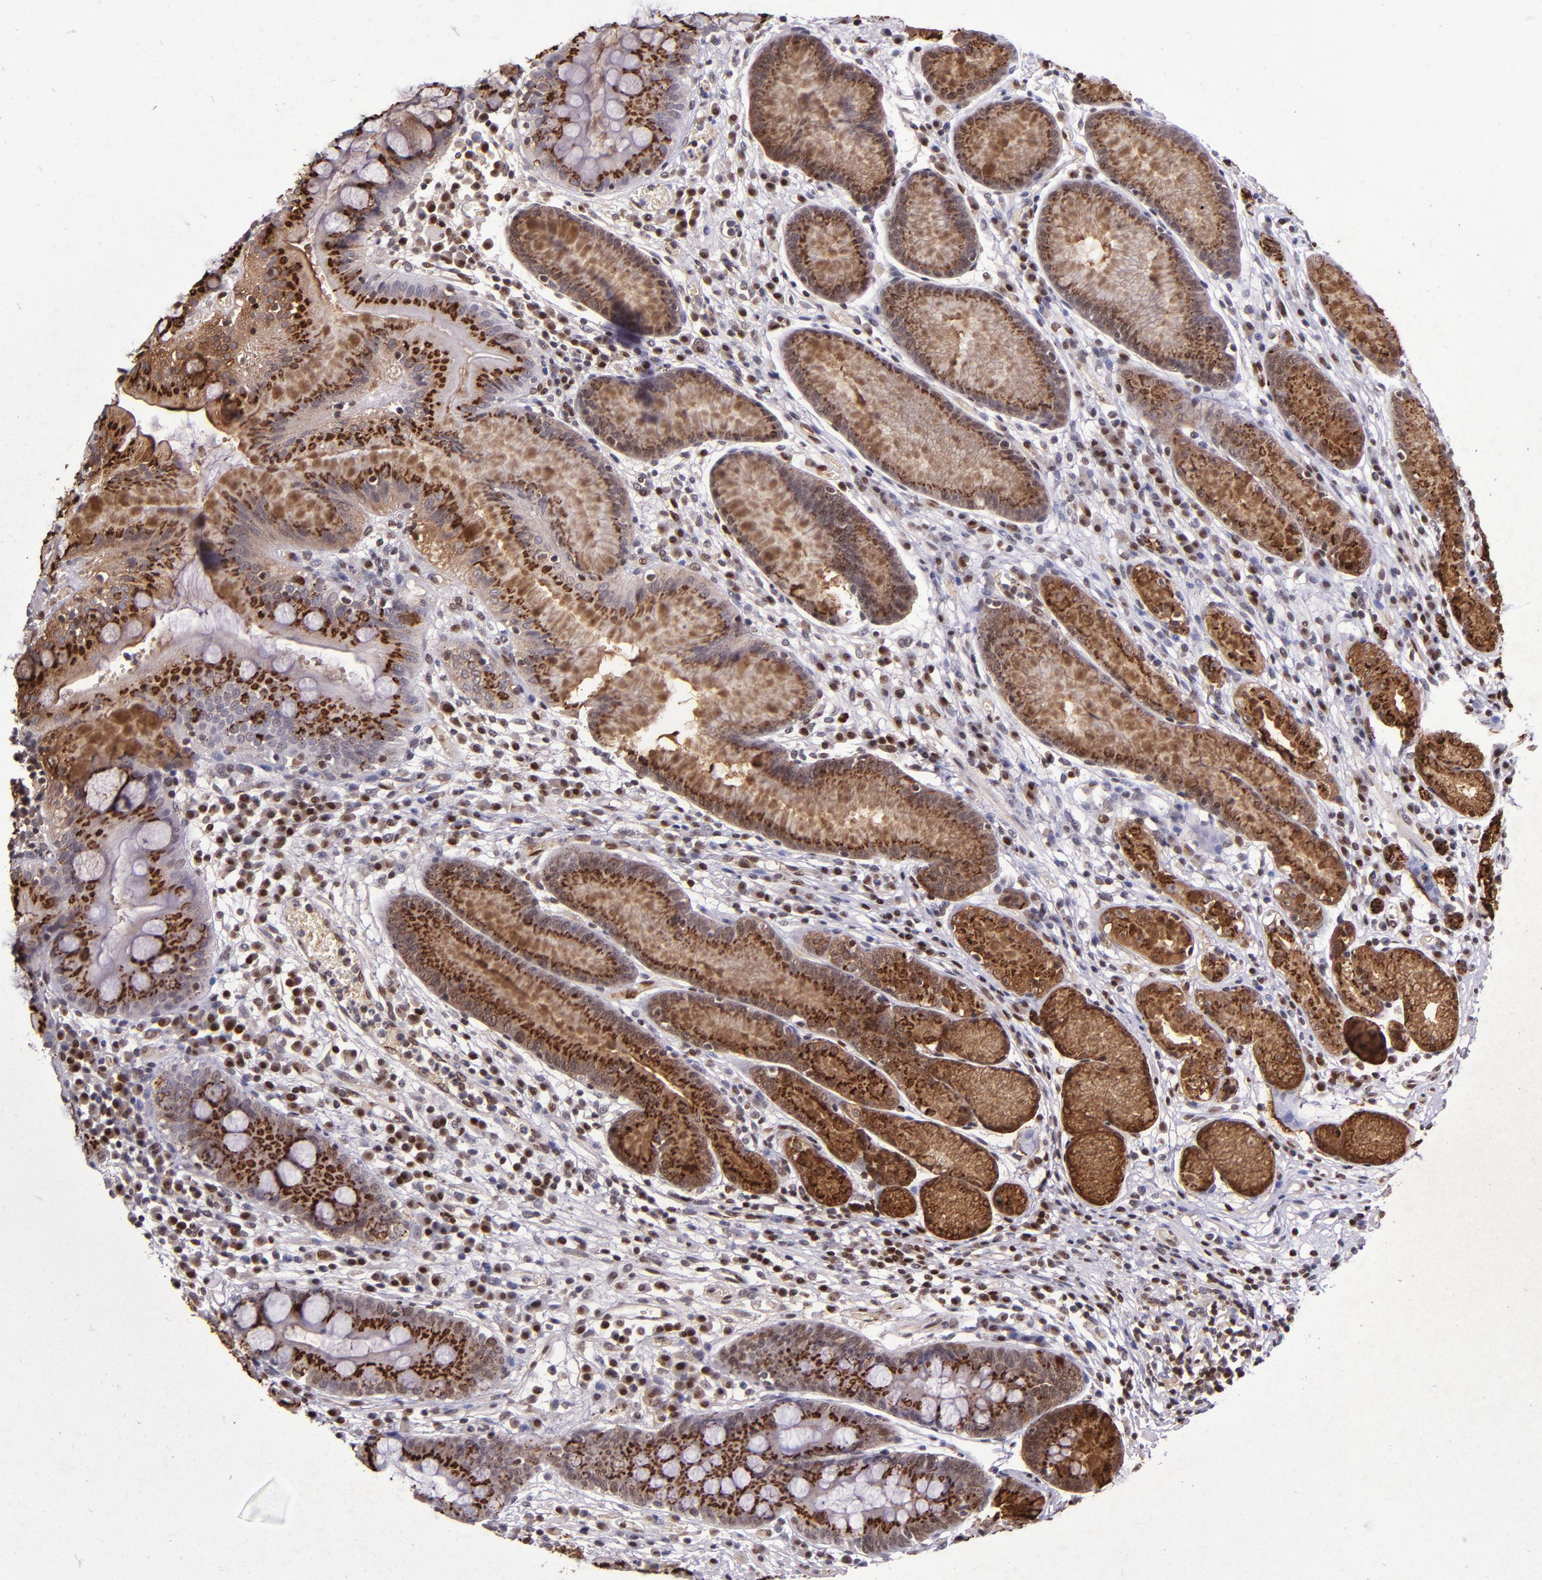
{"staining": {"intensity": "strong", "quantity": ">75%", "location": "cytoplasmic/membranous,nuclear"}, "tissue": "stomach", "cell_type": "Glandular cells", "image_type": "normal", "snomed": [{"axis": "morphology", "description": "Normal tissue, NOS"}, {"axis": "morphology", "description": "Inflammation, NOS"}, {"axis": "topography", "description": "Stomach, lower"}], "caption": "Stomach stained with DAB (3,3'-diaminobenzidine) immunohistochemistry (IHC) demonstrates high levels of strong cytoplasmic/membranous,nuclear expression in approximately >75% of glandular cells. (Brightfield microscopy of DAB IHC at high magnification).", "gene": "MGMT", "patient": {"sex": "male", "age": 59}}